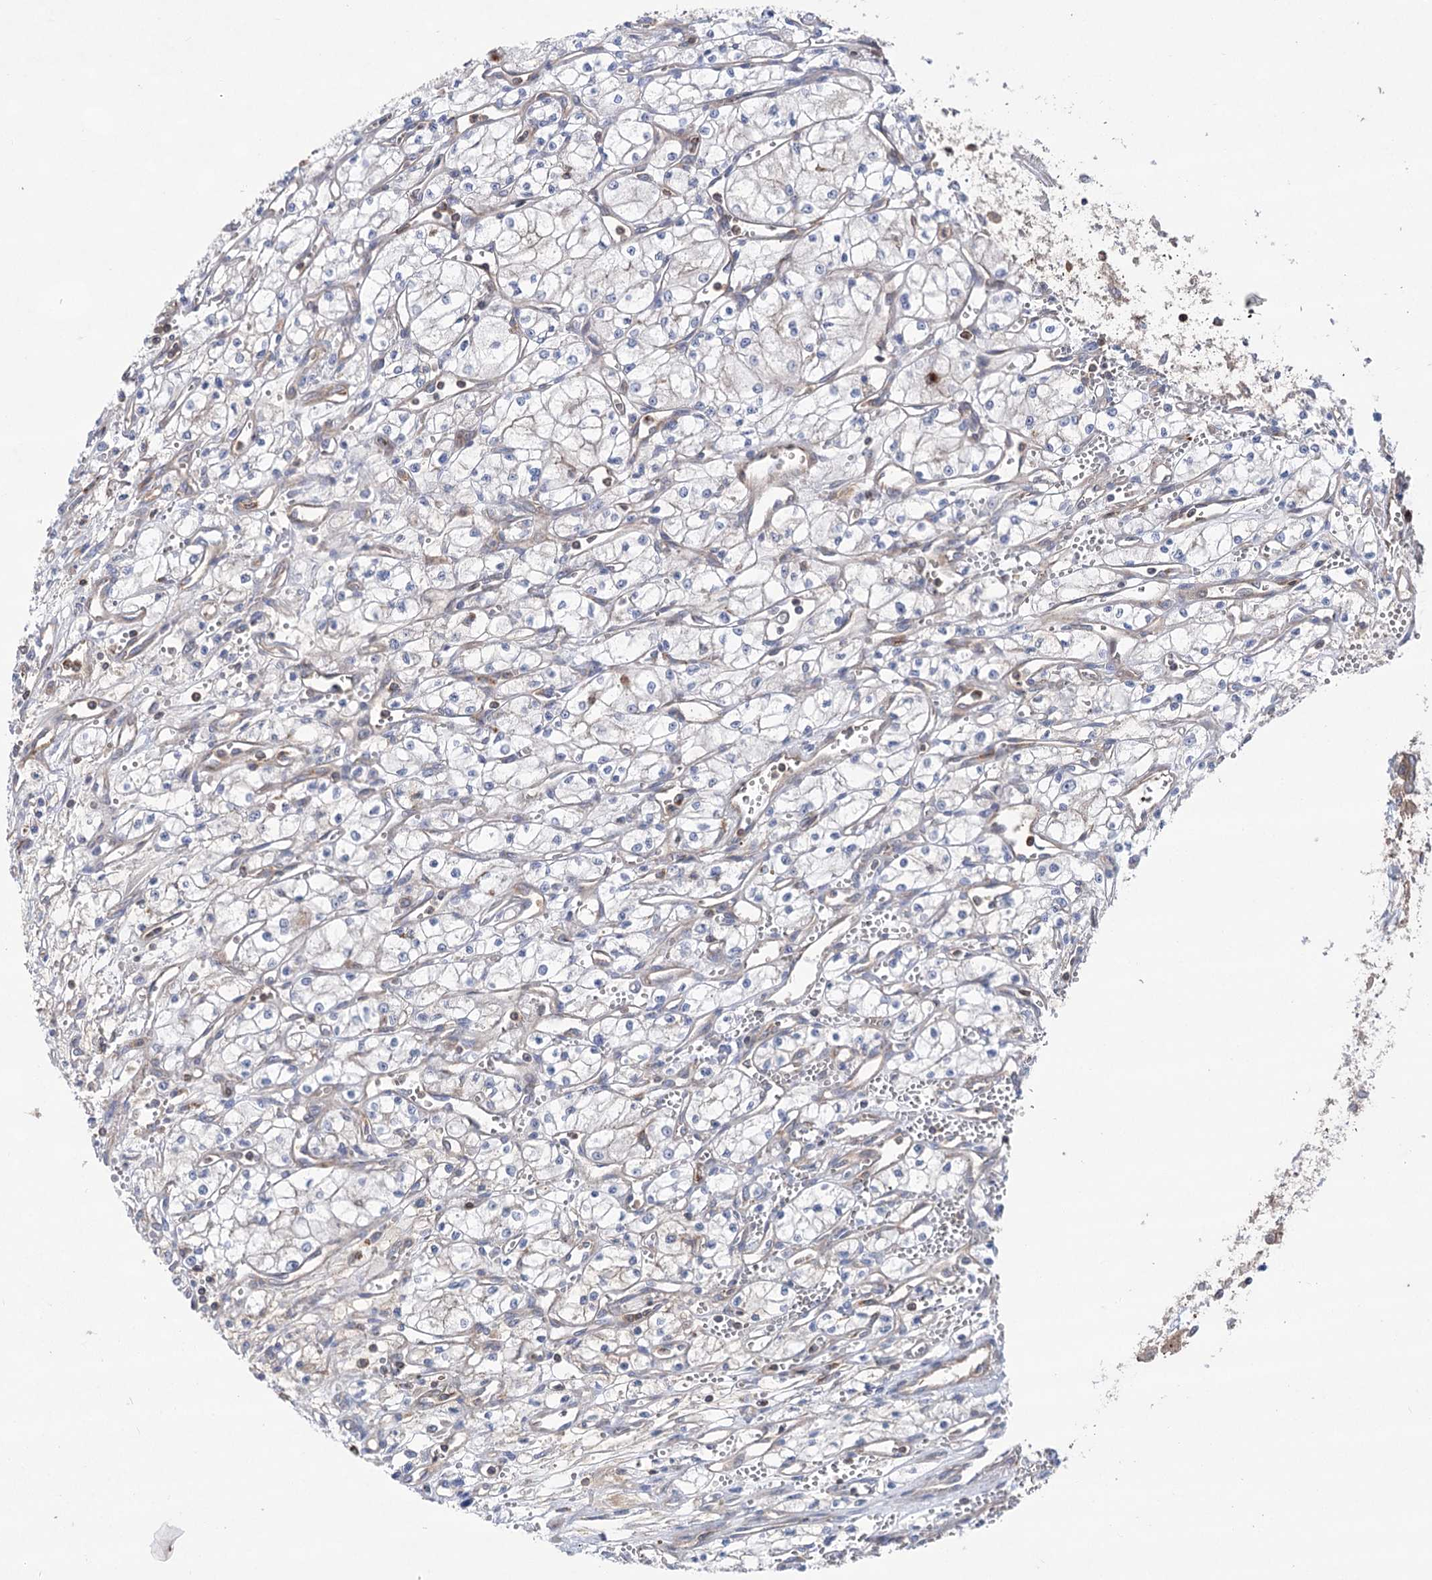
{"staining": {"intensity": "negative", "quantity": "none", "location": "none"}, "tissue": "renal cancer", "cell_type": "Tumor cells", "image_type": "cancer", "snomed": [{"axis": "morphology", "description": "Adenocarcinoma, NOS"}, {"axis": "topography", "description": "Kidney"}], "caption": "Histopathology image shows no significant protein positivity in tumor cells of renal cancer (adenocarcinoma).", "gene": "VPS37B", "patient": {"sex": "male", "age": 59}}